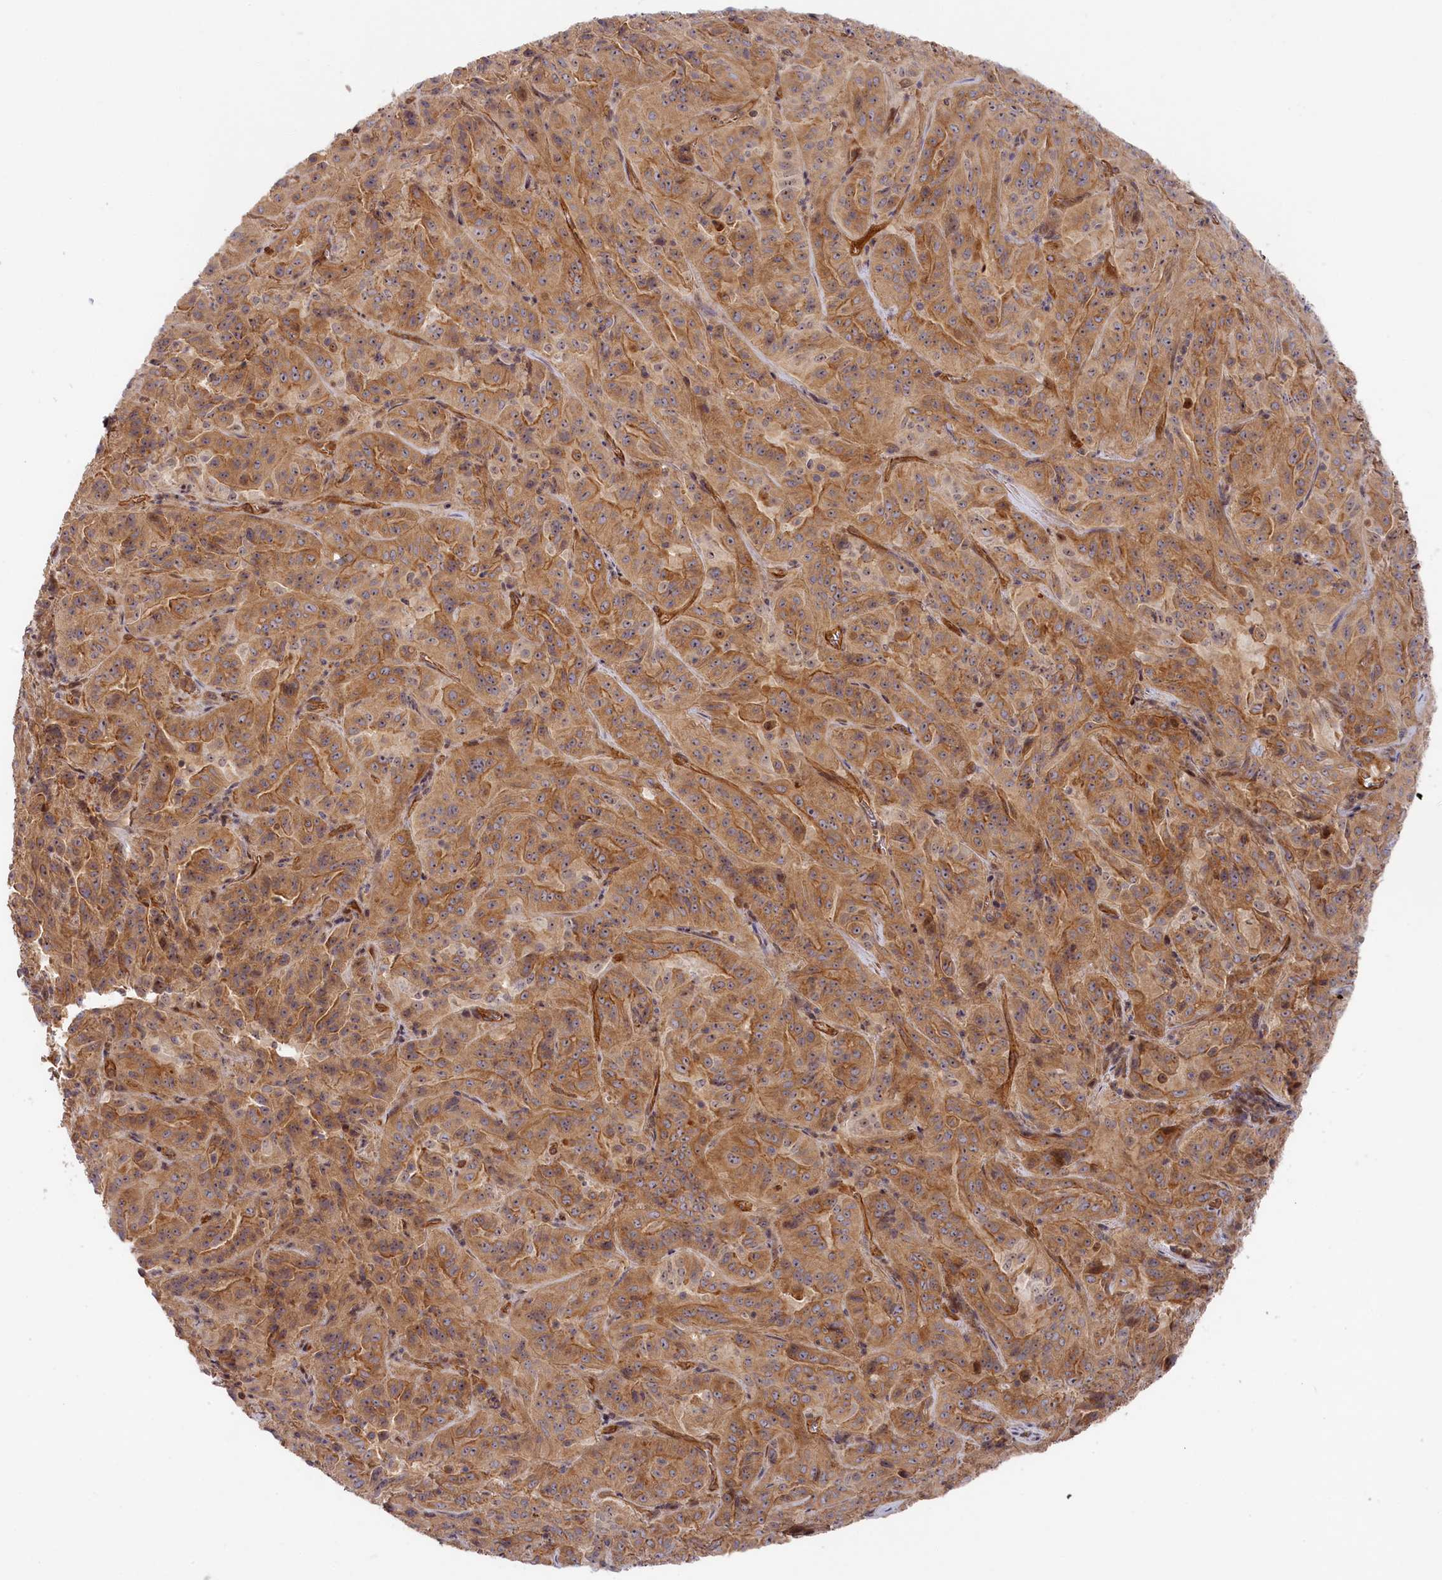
{"staining": {"intensity": "moderate", "quantity": ">75%", "location": "cytoplasmic/membranous"}, "tissue": "pancreatic cancer", "cell_type": "Tumor cells", "image_type": "cancer", "snomed": [{"axis": "morphology", "description": "Adenocarcinoma, NOS"}, {"axis": "topography", "description": "Pancreas"}], "caption": "Pancreatic cancer (adenocarcinoma) stained with immunohistochemistry (IHC) exhibits moderate cytoplasmic/membranous positivity in about >75% of tumor cells.", "gene": "CEP44", "patient": {"sex": "male", "age": 63}}